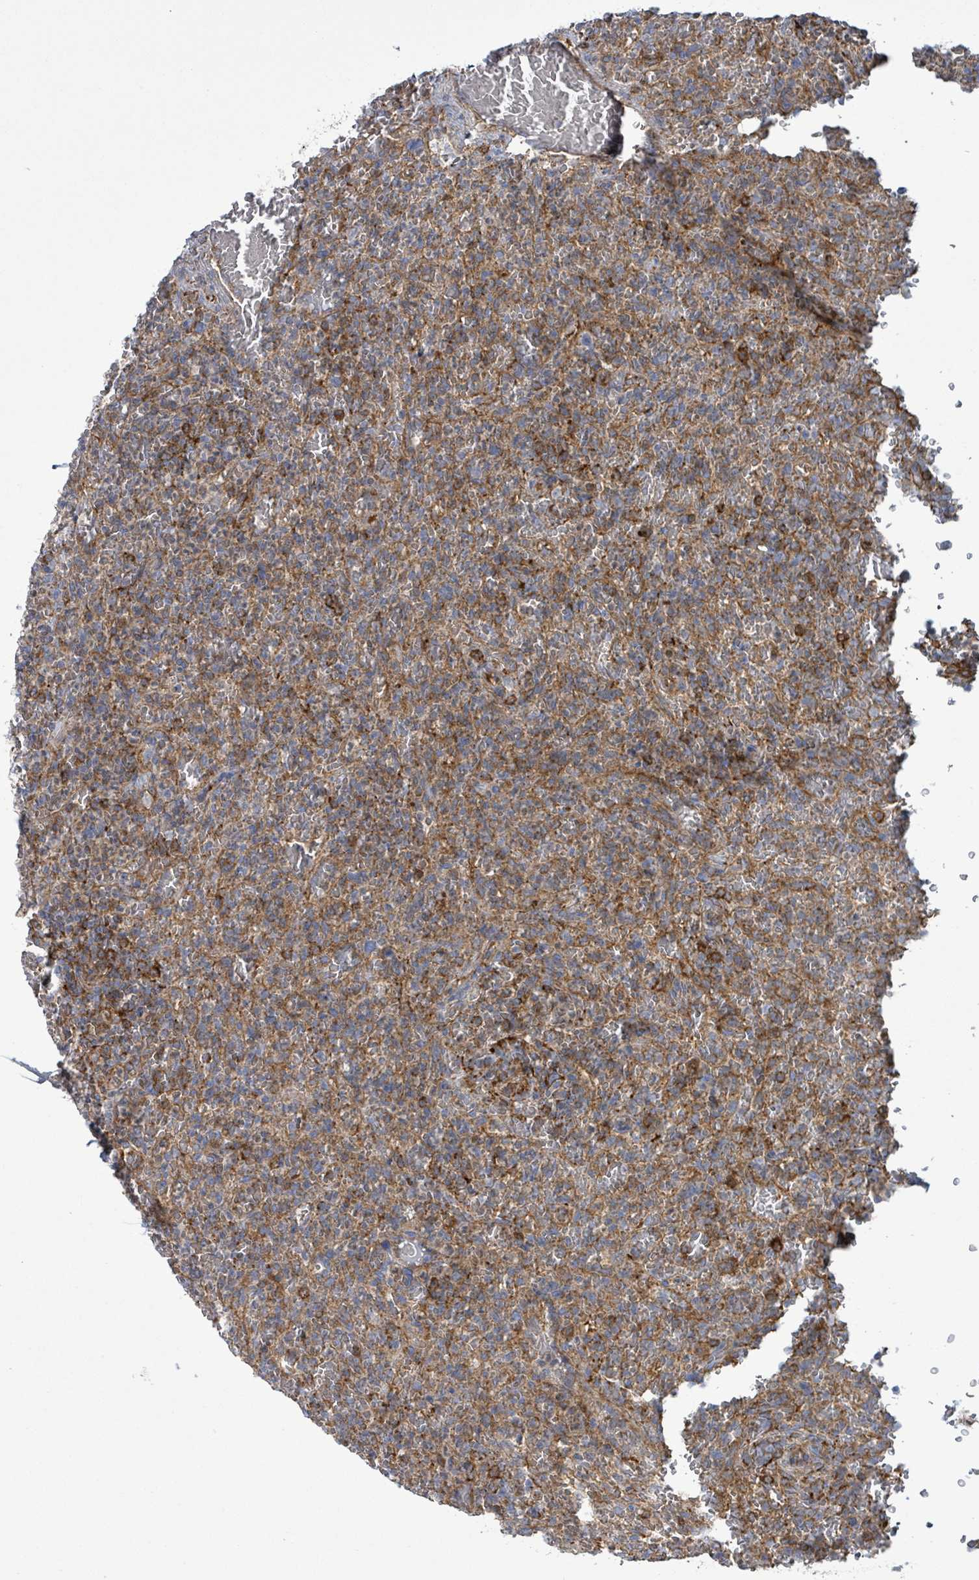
{"staining": {"intensity": "moderate", "quantity": ">75%", "location": "cytoplasmic/membranous"}, "tissue": "lymphoma", "cell_type": "Tumor cells", "image_type": "cancer", "snomed": [{"axis": "morphology", "description": "Malignant lymphoma, non-Hodgkin's type, Low grade"}, {"axis": "topography", "description": "Spleen"}], "caption": "Immunohistochemistry (IHC) micrograph of neoplastic tissue: low-grade malignant lymphoma, non-Hodgkin's type stained using immunohistochemistry reveals medium levels of moderate protein expression localized specifically in the cytoplasmic/membranous of tumor cells, appearing as a cytoplasmic/membranous brown color.", "gene": "EGFL7", "patient": {"sex": "female", "age": 64}}